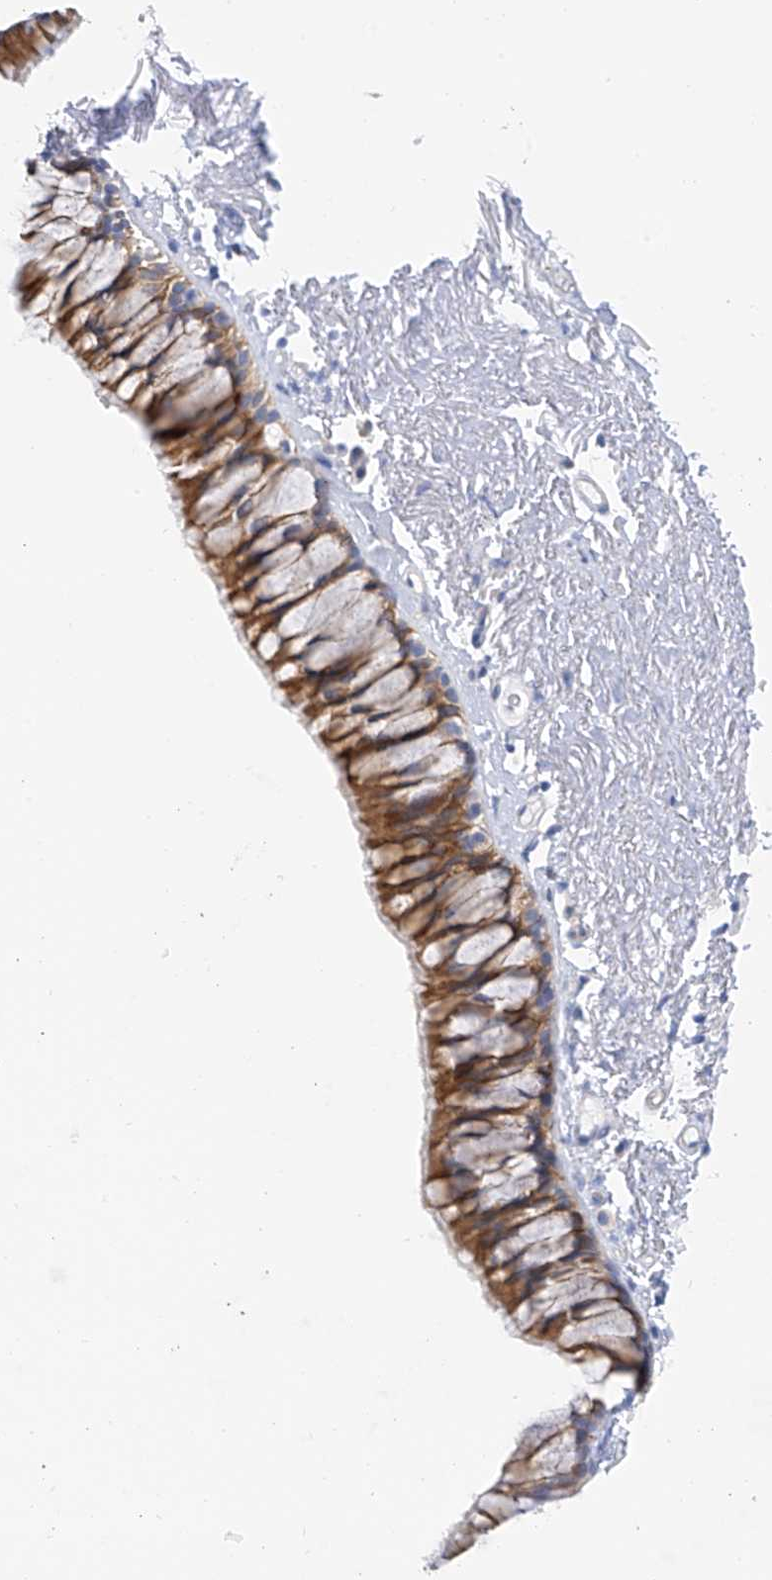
{"staining": {"intensity": "strong", "quantity": ">75%", "location": "cytoplasmic/membranous"}, "tissue": "bronchus", "cell_type": "Respiratory epithelial cells", "image_type": "normal", "snomed": [{"axis": "morphology", "description": "Normal tissue, NOS"}, {"axis": "topography", "description": "Cartilage tissue"}, {"axis": "topography", "description": "Bronchus"}], "caption": "Immunohistochemical staining of benign bronchus reveals >75% levels of strong cytoplasmic/membranous protein expression in approximately >75% of respiratory epithelial cells.", "gene": "PIK3C2B", "patient": {"sex": "female", "age": 73}}